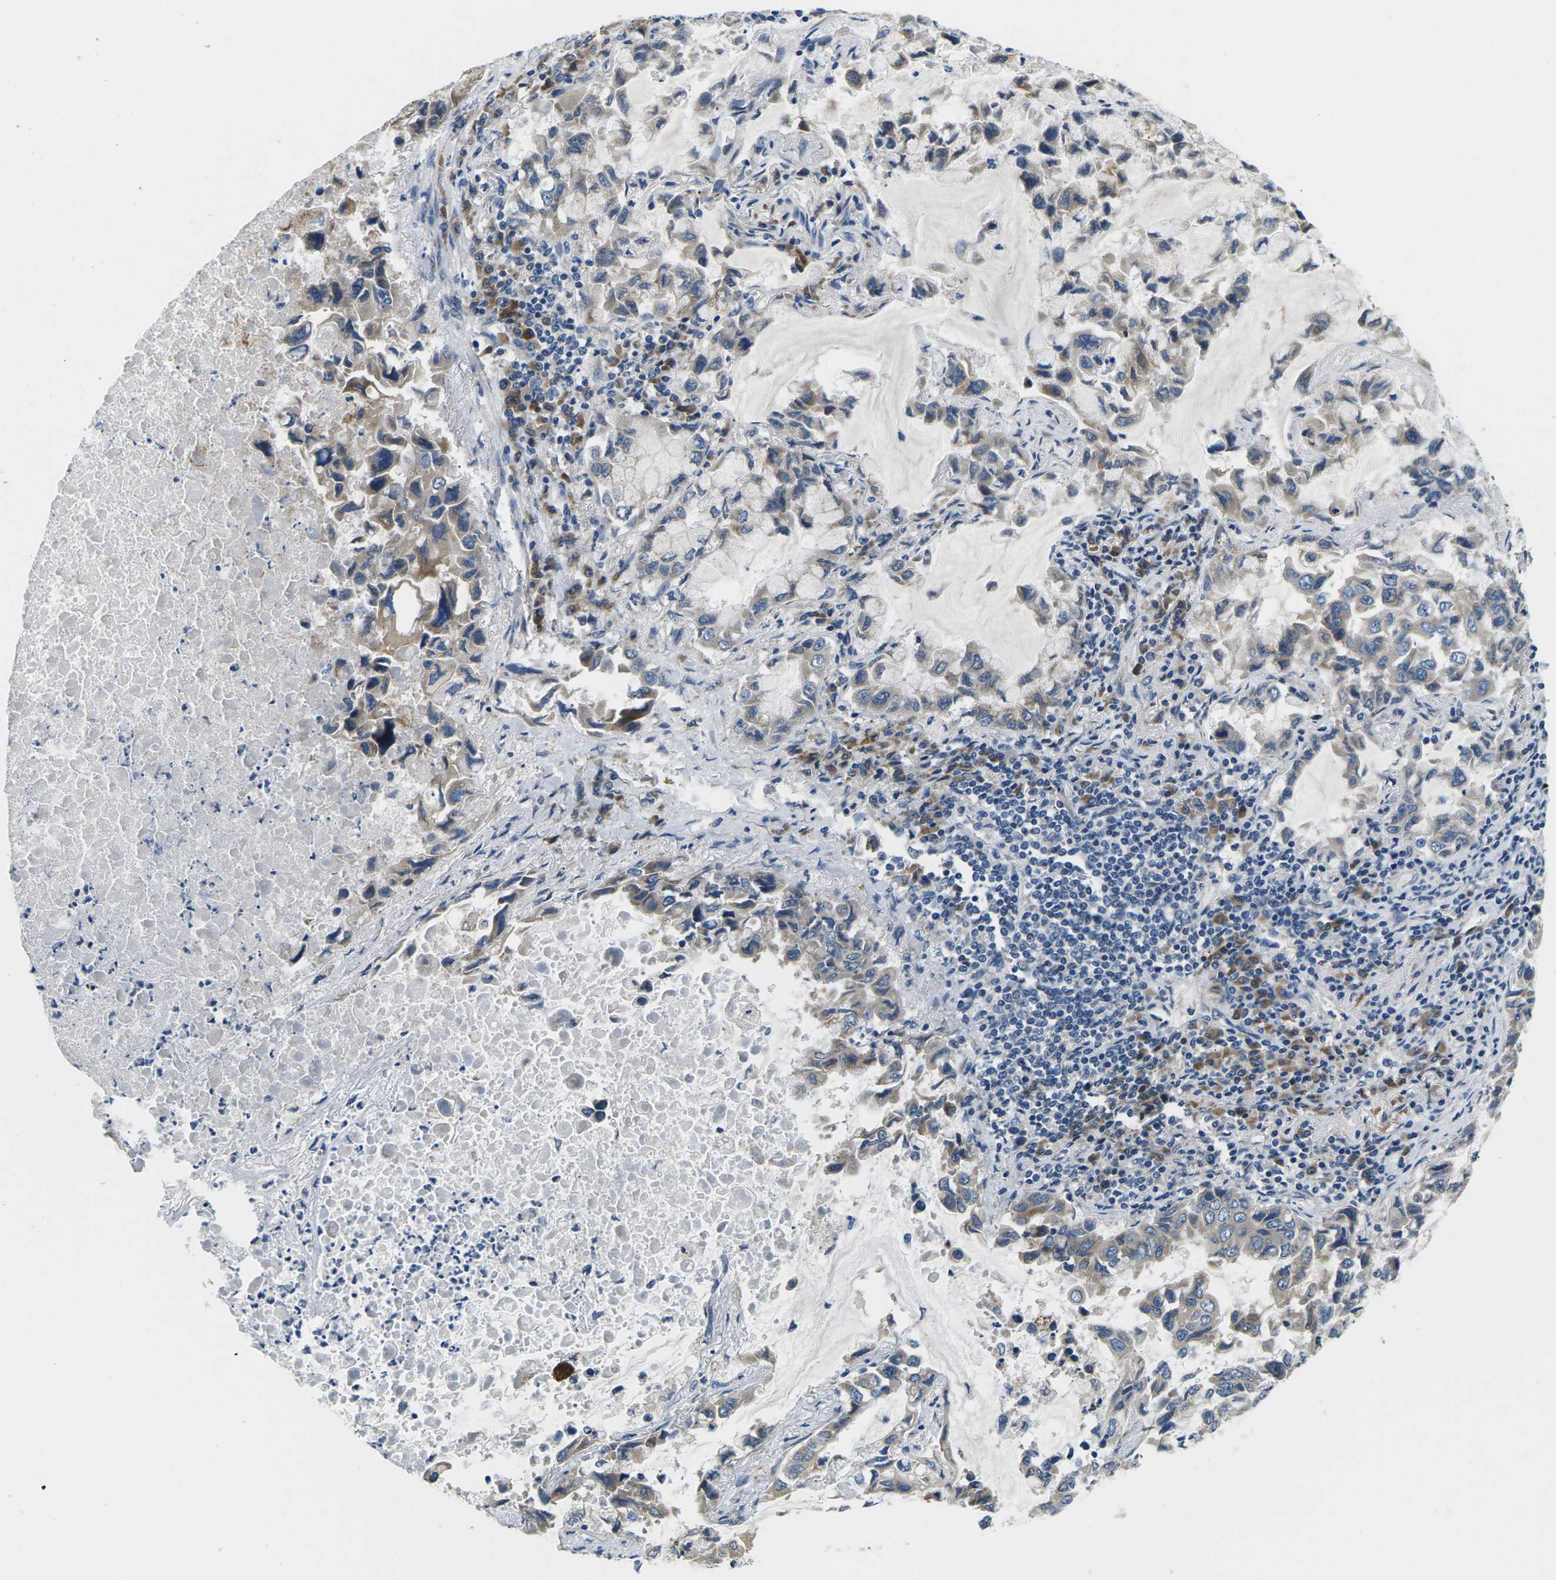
{"staining": {"intensity": "weak", "quantity": "25%-75%", "location": "cytoplasmic/membranous"}, "tissue": "lung cancer", "cell_type": "Tumor cells", "image_type": "cancer", "snomed": [{"axis": "morphology", "description": "Adenocarcinoma, NOS"}, {"axis": "topography", "description": "Lung"}], "caption": "Immunohistochemical staining of lung adenocarcinoma demonstrates low levels of weak cytoplasmic/membranous protein expression in approximately 25%-75% of tumor cells. (brown staining indicates protein expression, while blue staining denotes nuclei).", "gene": "ERGIC3", "patient": {"sex": "male", "age": 64}}